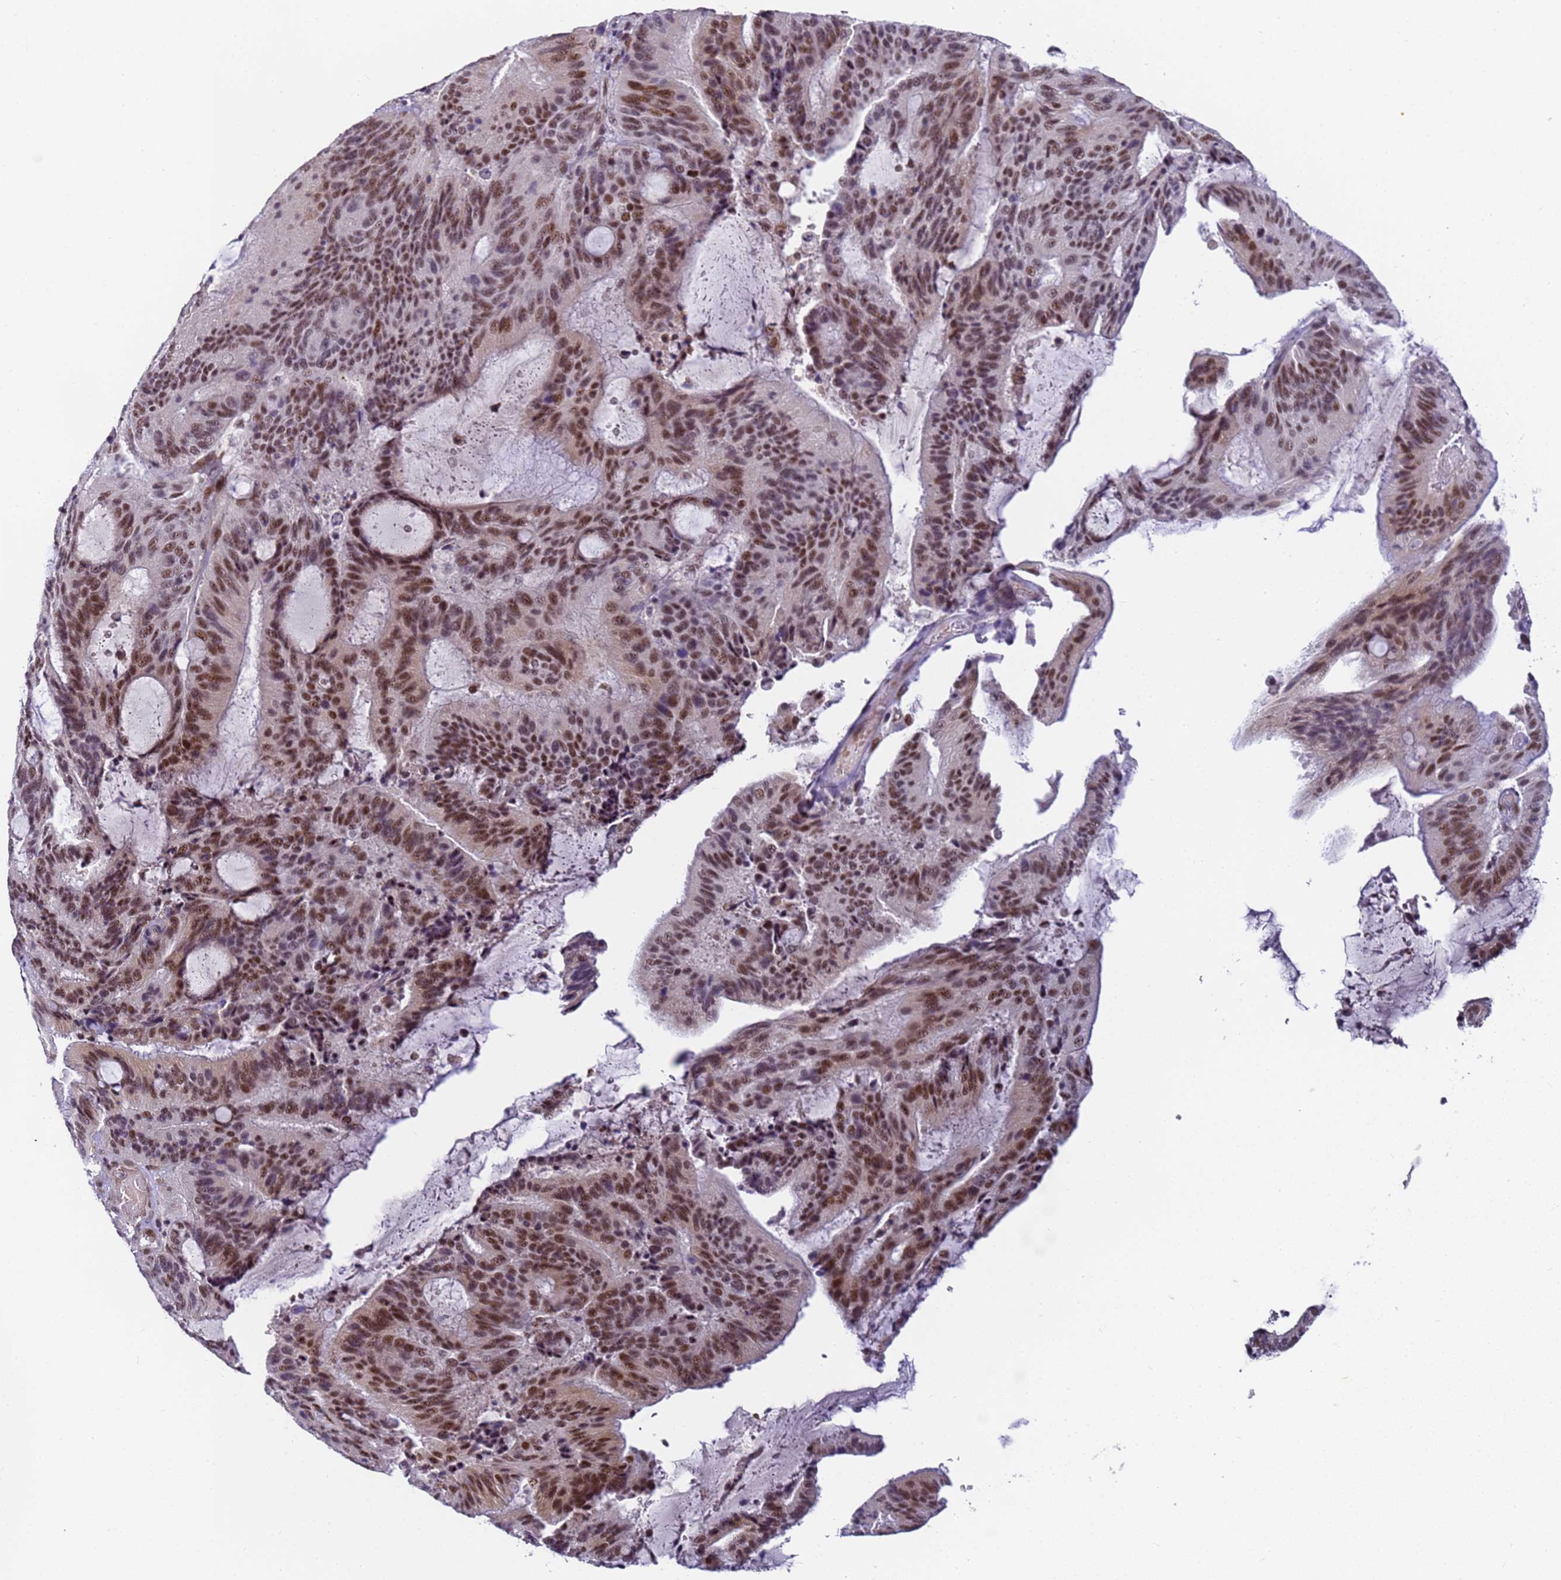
{"staining": {"intensity": "moderate", "quantity": ">75%", "location": "nuclear"}, "tissue": "liver cancer", "cell_type": "Tumor cells", "image_type": "cancer", "snomed": [{"axis": "morphology", "description": "Normal tissue, NOS"}, {"axis": "morphology", "description": "Cholangiocarcinoma"}, {"axis": "topography", "description": "Liver"}, {"axis": "topography", "description": "Peripheral nerve tissue"}], "caption": "Human liver cancer stained for a protein (brown) displays moderate nuclear positive staining in about >75% of tumor cells.", "gene": "FNBP4", "patient": {"sex": "female", "age": 73}}